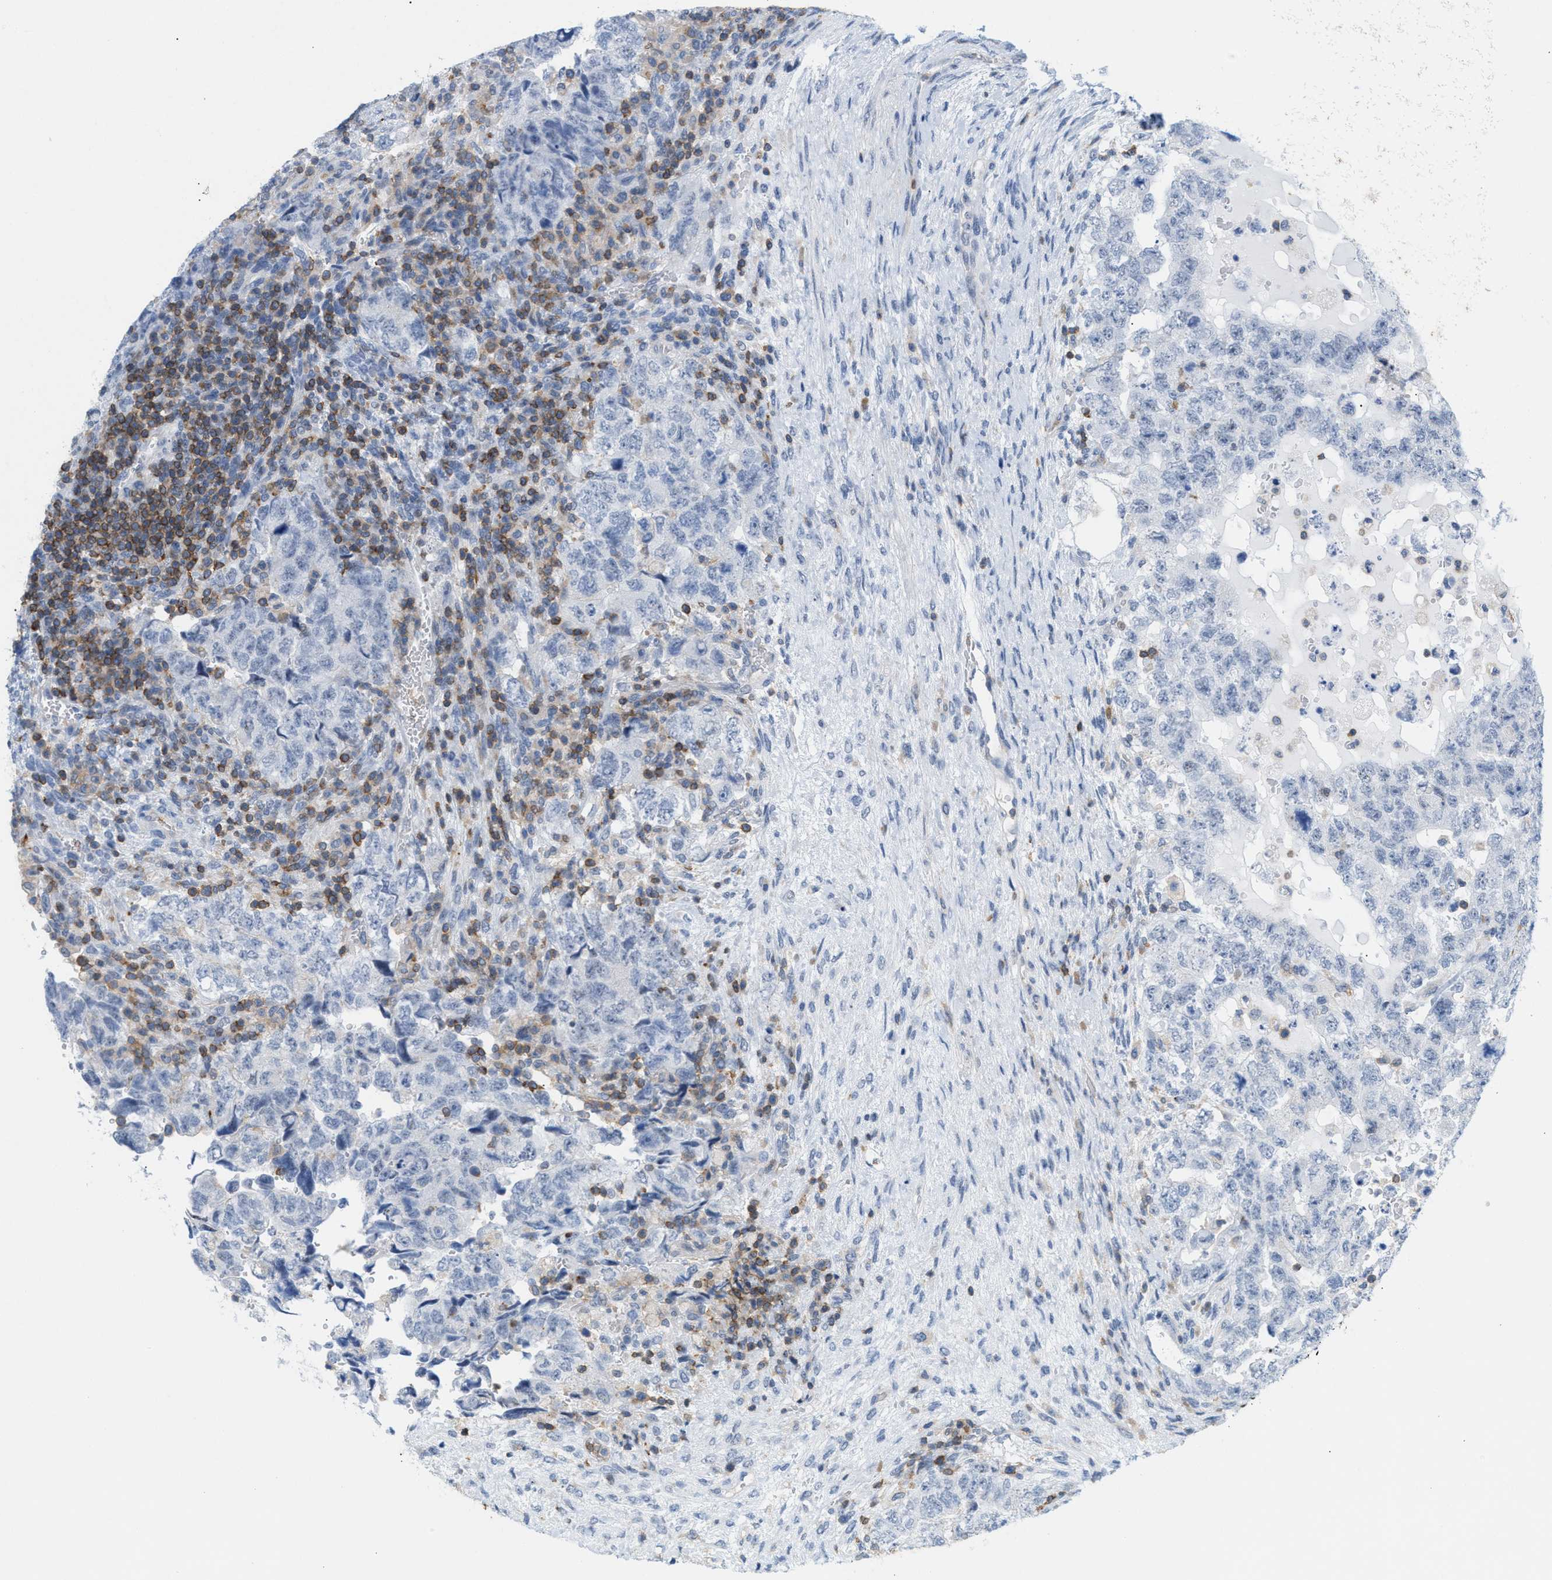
{"staining": {"intensity": "negative", "quantity": "none", "location": "none"}, "tissue": "testis cancer", "cell_type": "Tumor cells", "image_type": "cancer", "snomed": [{"axis": "morphology", "description": "Carcinoma, Embryonal, NOS"}, {"axis": "topography", "description": "Testis"}], "caption": "There is no significant expression in tumor cells of embryonal carcinoma (testis).", "gene": "IL16", "patient": {"sex": "male", "age": 36}}